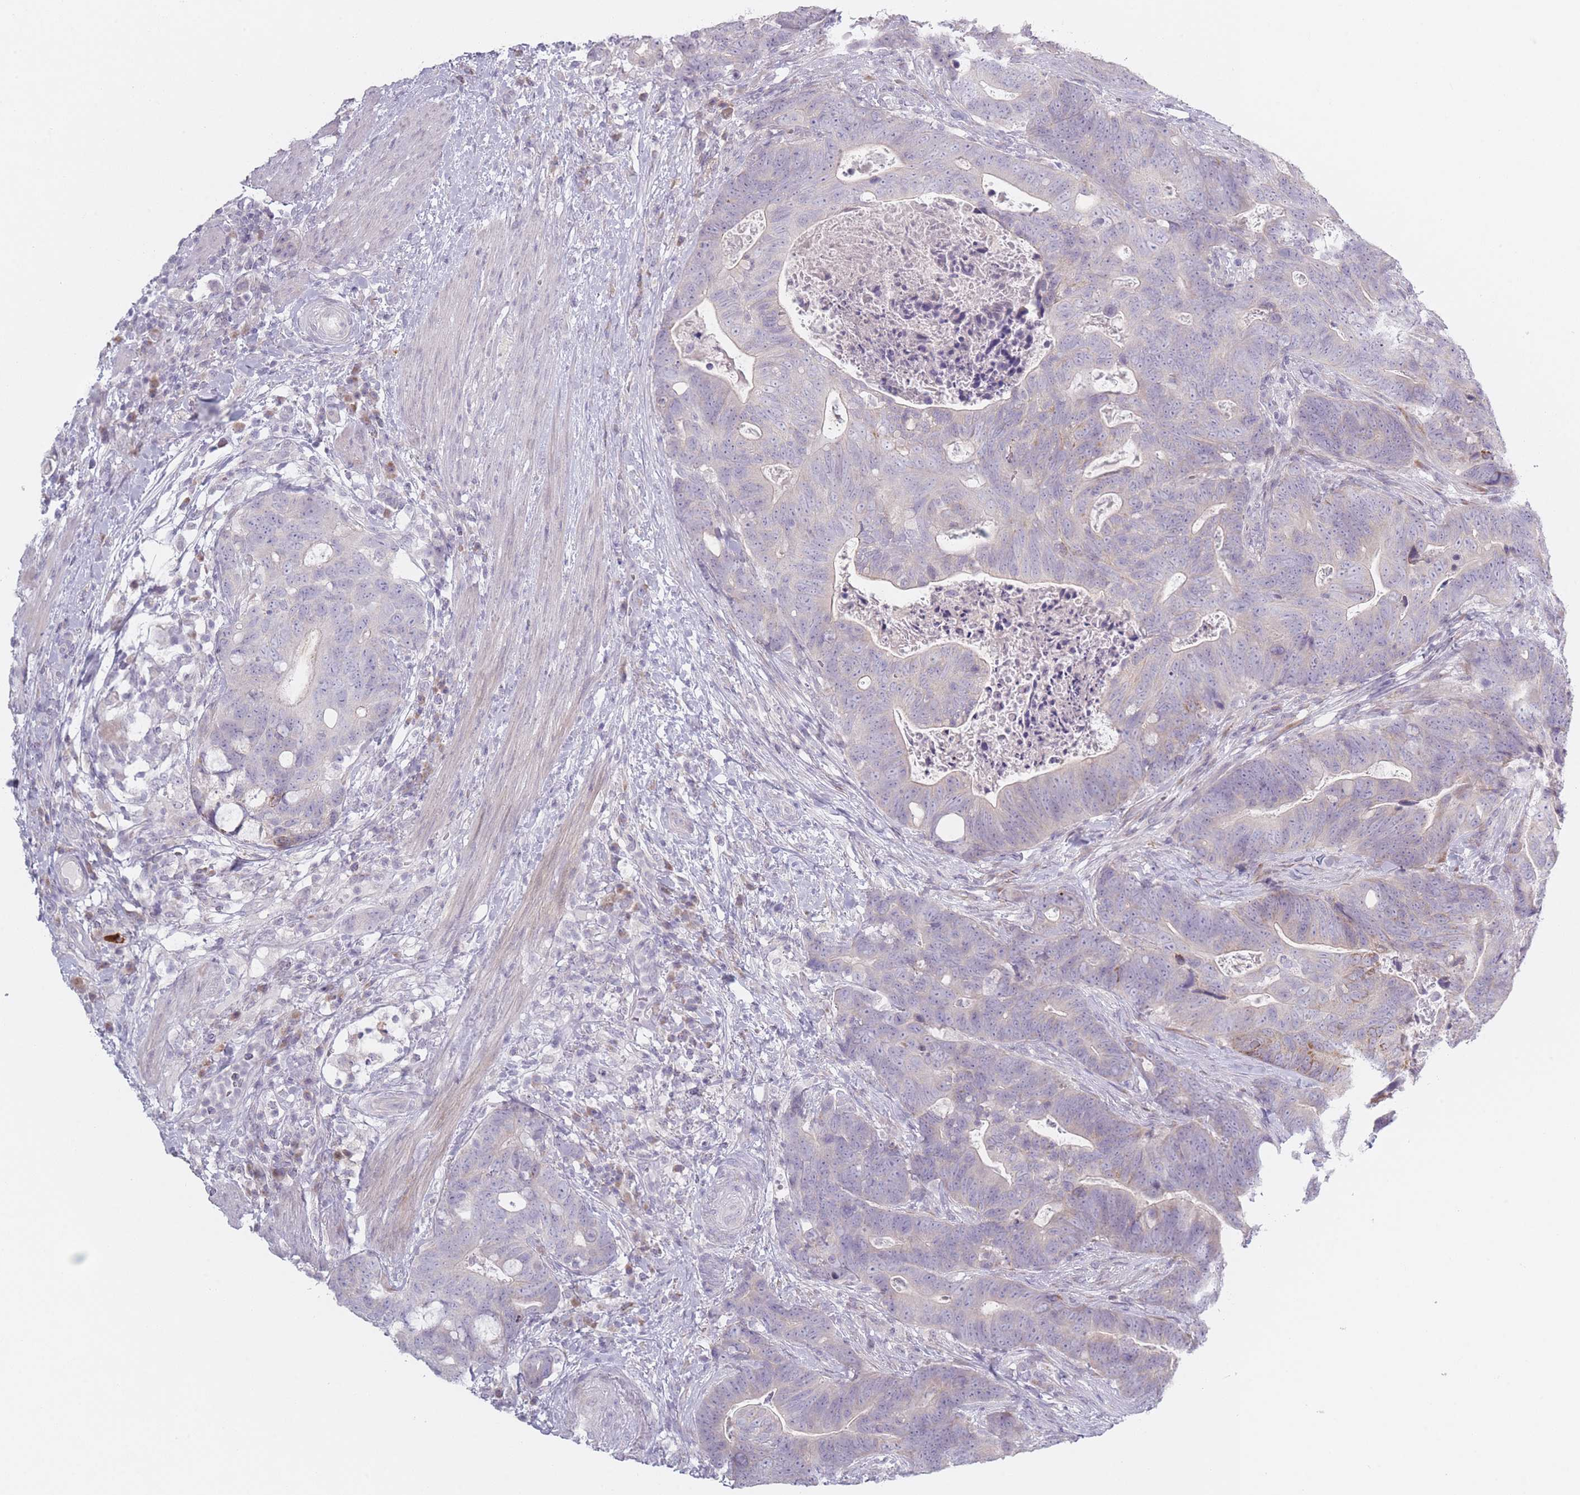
{"staining": {"intensity": "negative", "quantity": "none", "location": "none"}, "tissue": "colorectal cancer", "cell_type": "Tumor cells", "image_type": "cancer", "snomed": [{"axis": "morphology", "description": "Adenocarcinoma, NOS"}, {"axis": "topography", "description": "Colon"}], "caption": "Tumor cells are negative for protein expression in human adenocarcinoma (colorectal).", "gene": "RASL10B", "patient": {"sex": "female", "age": 82}}